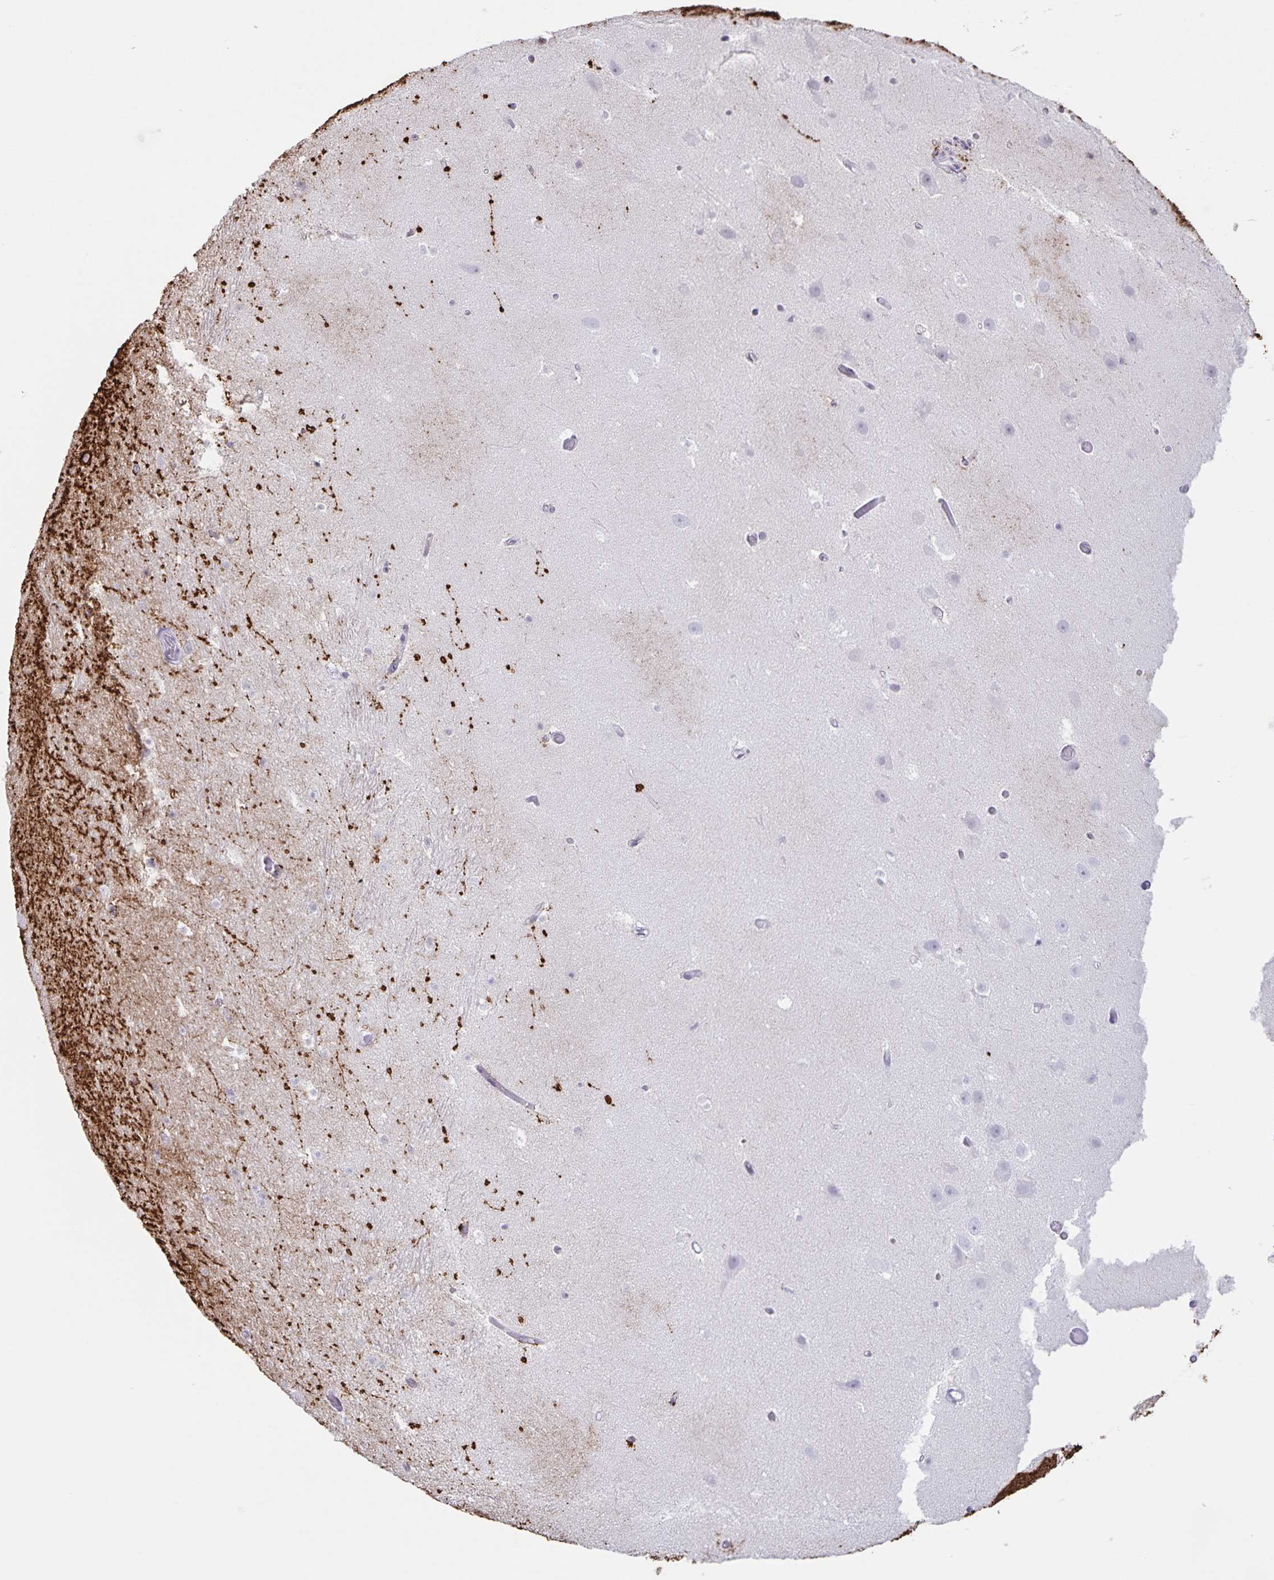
{"staining": {"intensity": "negative", "quantity": "none", "location": "none"}, "tissue": "hippocampus", "cell_type": "Glial cells", "image_type": "normal", "snomed": [{"axis": "morphology", "description": "Normal tissue, NOS"}, {"axis": "topography", "description": "Hippocampus"}], "caption": "Immunohistochemistry (IHC) of unremarkable hippocampus shows no staining in glial cells. The staining was performed using DAB (3,3'-diaminobenzidine) to visualize the protein expression in brown, while the nuclei were stained in blue with hematoxylin (Magnification: 20x).", "gene": "AQP4", "patient": {"sex": "male", "age": 26}}